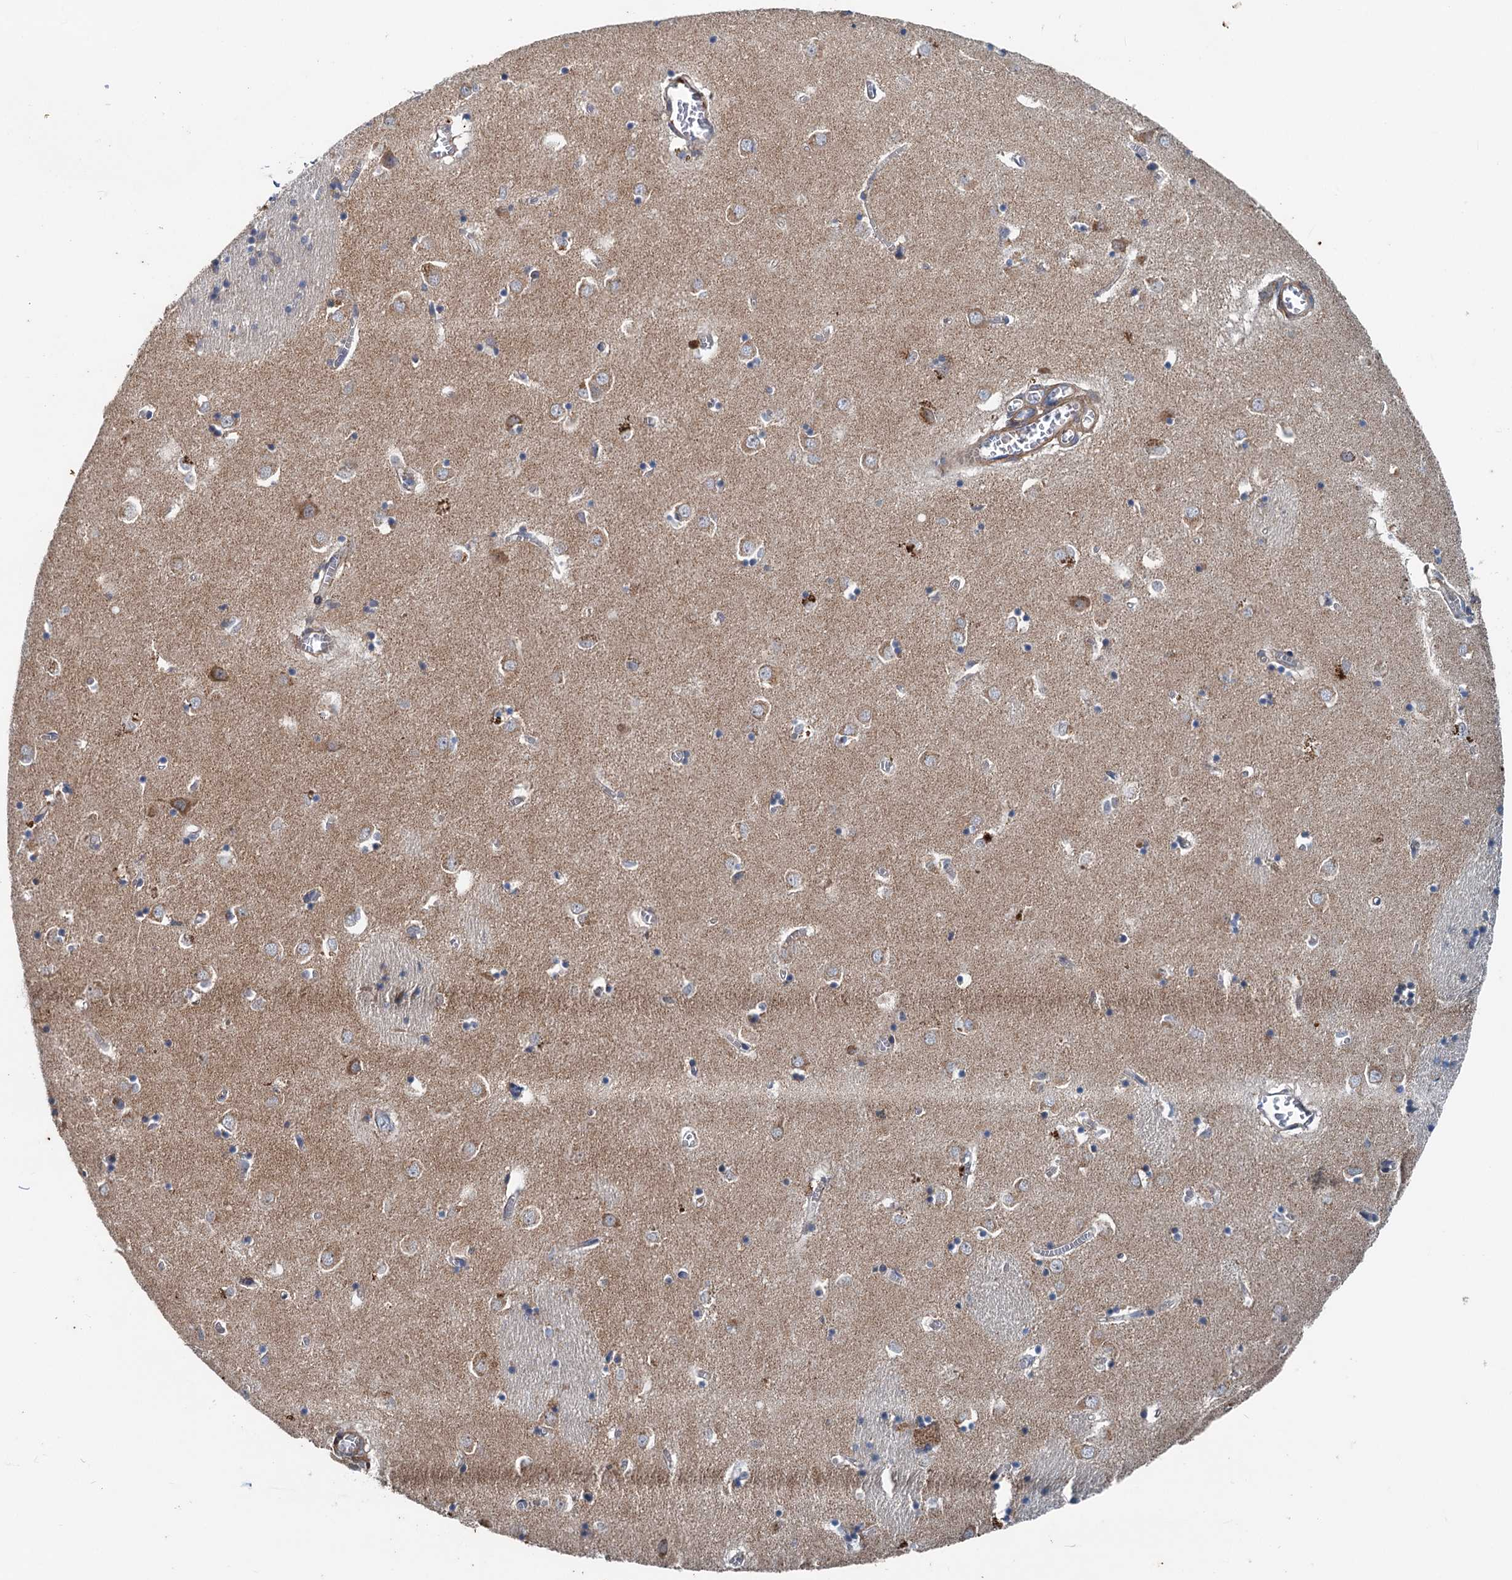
{"staining": {"intensity": "weak", "quantity": "<25%", "location": "cytoplasmic/membranous"}, "tissue": "caudate", "cell_type": "Glial cells", "image_type": "normal", "snomed": [{"axis": "morphology", "description": "Normal tissue, NOS"}, {"axis": "topography", "description": "Lateral ventricle wall"}], "caption": "There is no significant staining in glial cells of caudate. Brightfield microscopy of immunohistochemistry (IHC) stained with DAB (brown) and hematoxylin (blue), captured at high magnification.", "gene": "TEDC1", "patient": {"sex": "male", "age": 70}}